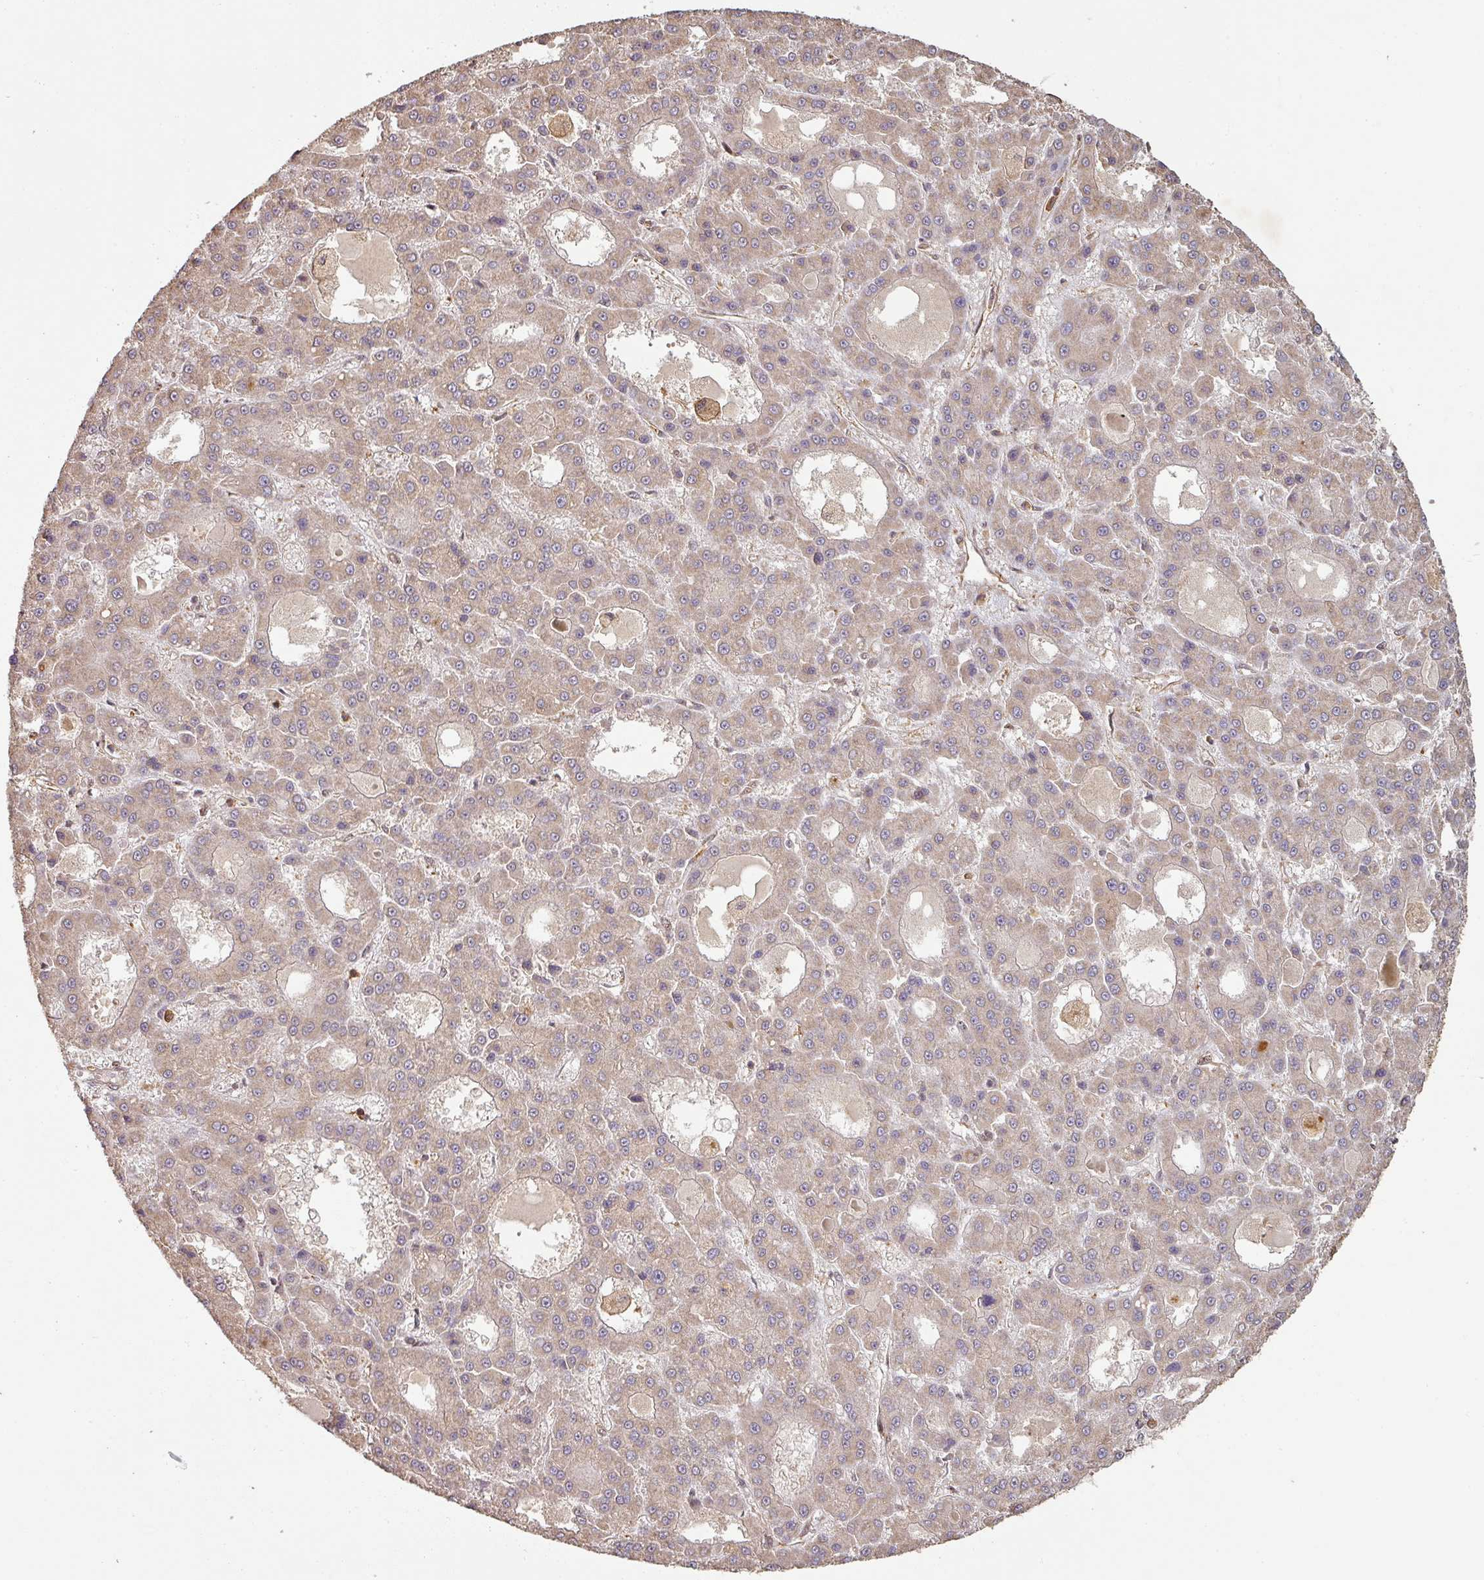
{"staining": {"intensity": "weak", "quantity": "<25%", "location": "cytoplasmic/membranous"}, "tissue": "liver cancer", "cell_type": "Tumor cells", "image_type": "cancer", "snomed": [{"axis": "morphology", "description": "Carcinoma, Hepatocellular, NOS"}, {"axis": "topography", "description": "Liver"}], "caption": "IHC micrograph of neoplastic tissue: human liver cancer stained with DAB displays no significant protein staining in tumor cells.", "gene": "ZNF322", "patient": {"sex": "male", "age": 70}}